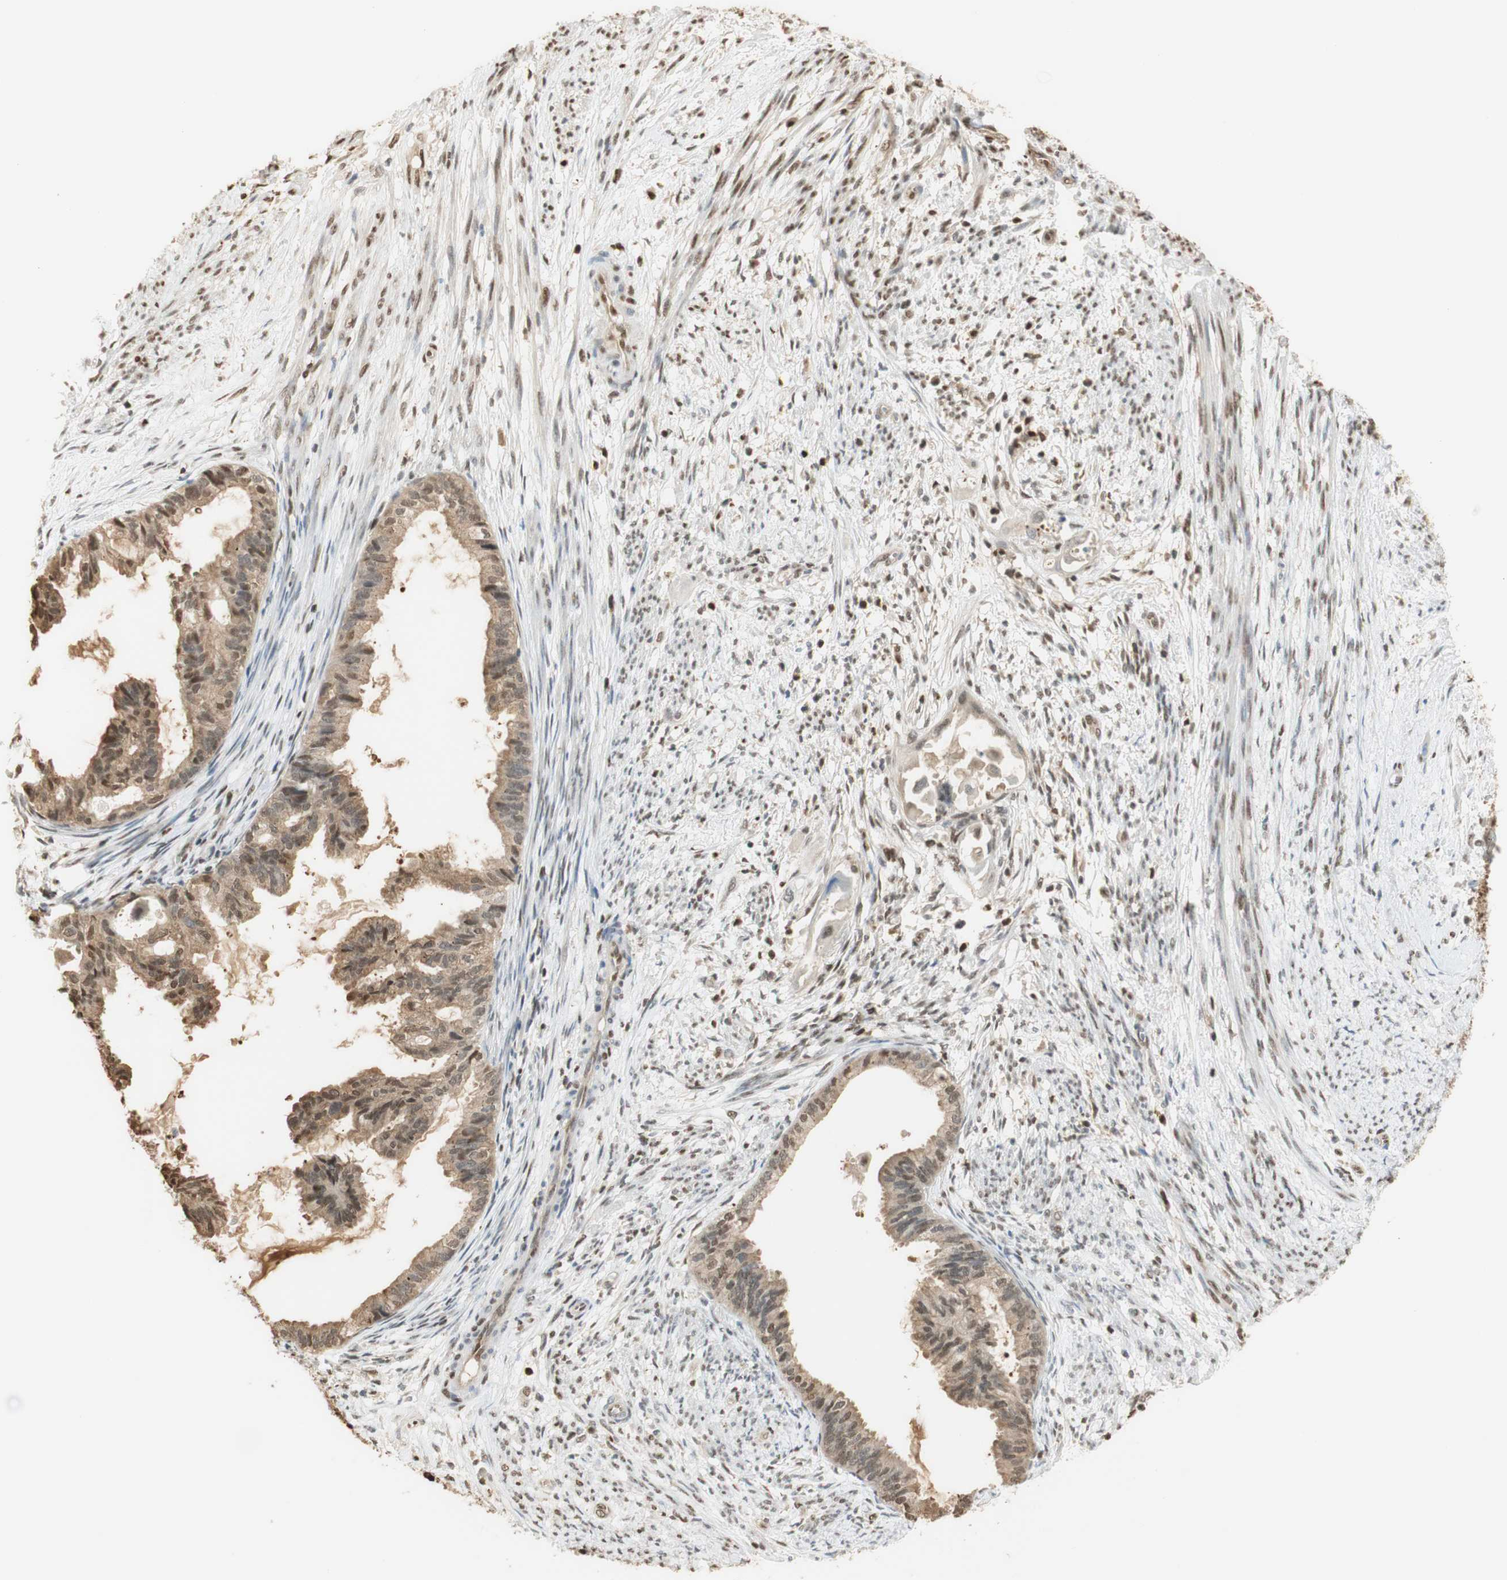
{"staining": {"intensity": "moderate", "quantity": "25%-75%", "location": "cytoplasmic/membranous,nuclear"}, "tissue": "cervical cancer", "cell_type": "Tumor cells", "image_type": "cancer", "snomed": [{"axis": "morphology", "description": "Normal tissue, NOS"}, {"axis": "morphology", "description": "Adenocarcinoma, NOS"}, {"axis": "topography", "description": "Cervix"}, {"axis": "topography", "description": "Endometrium"}], "caption": "Adenocarcinoma (cervical) stained for a protein reveals moderate cytoplasmic/membranous and nuclear positivity in tumor cells. The staining was performed using DAB (3,3'-diaminobenzidine) to visualize the protein expression in brown, while the nuclei were stained in blue with hematoxylin (Magnification: 20x).", "gene": "NAP1L4", "patient": {"sex": "female", "age": 86}}